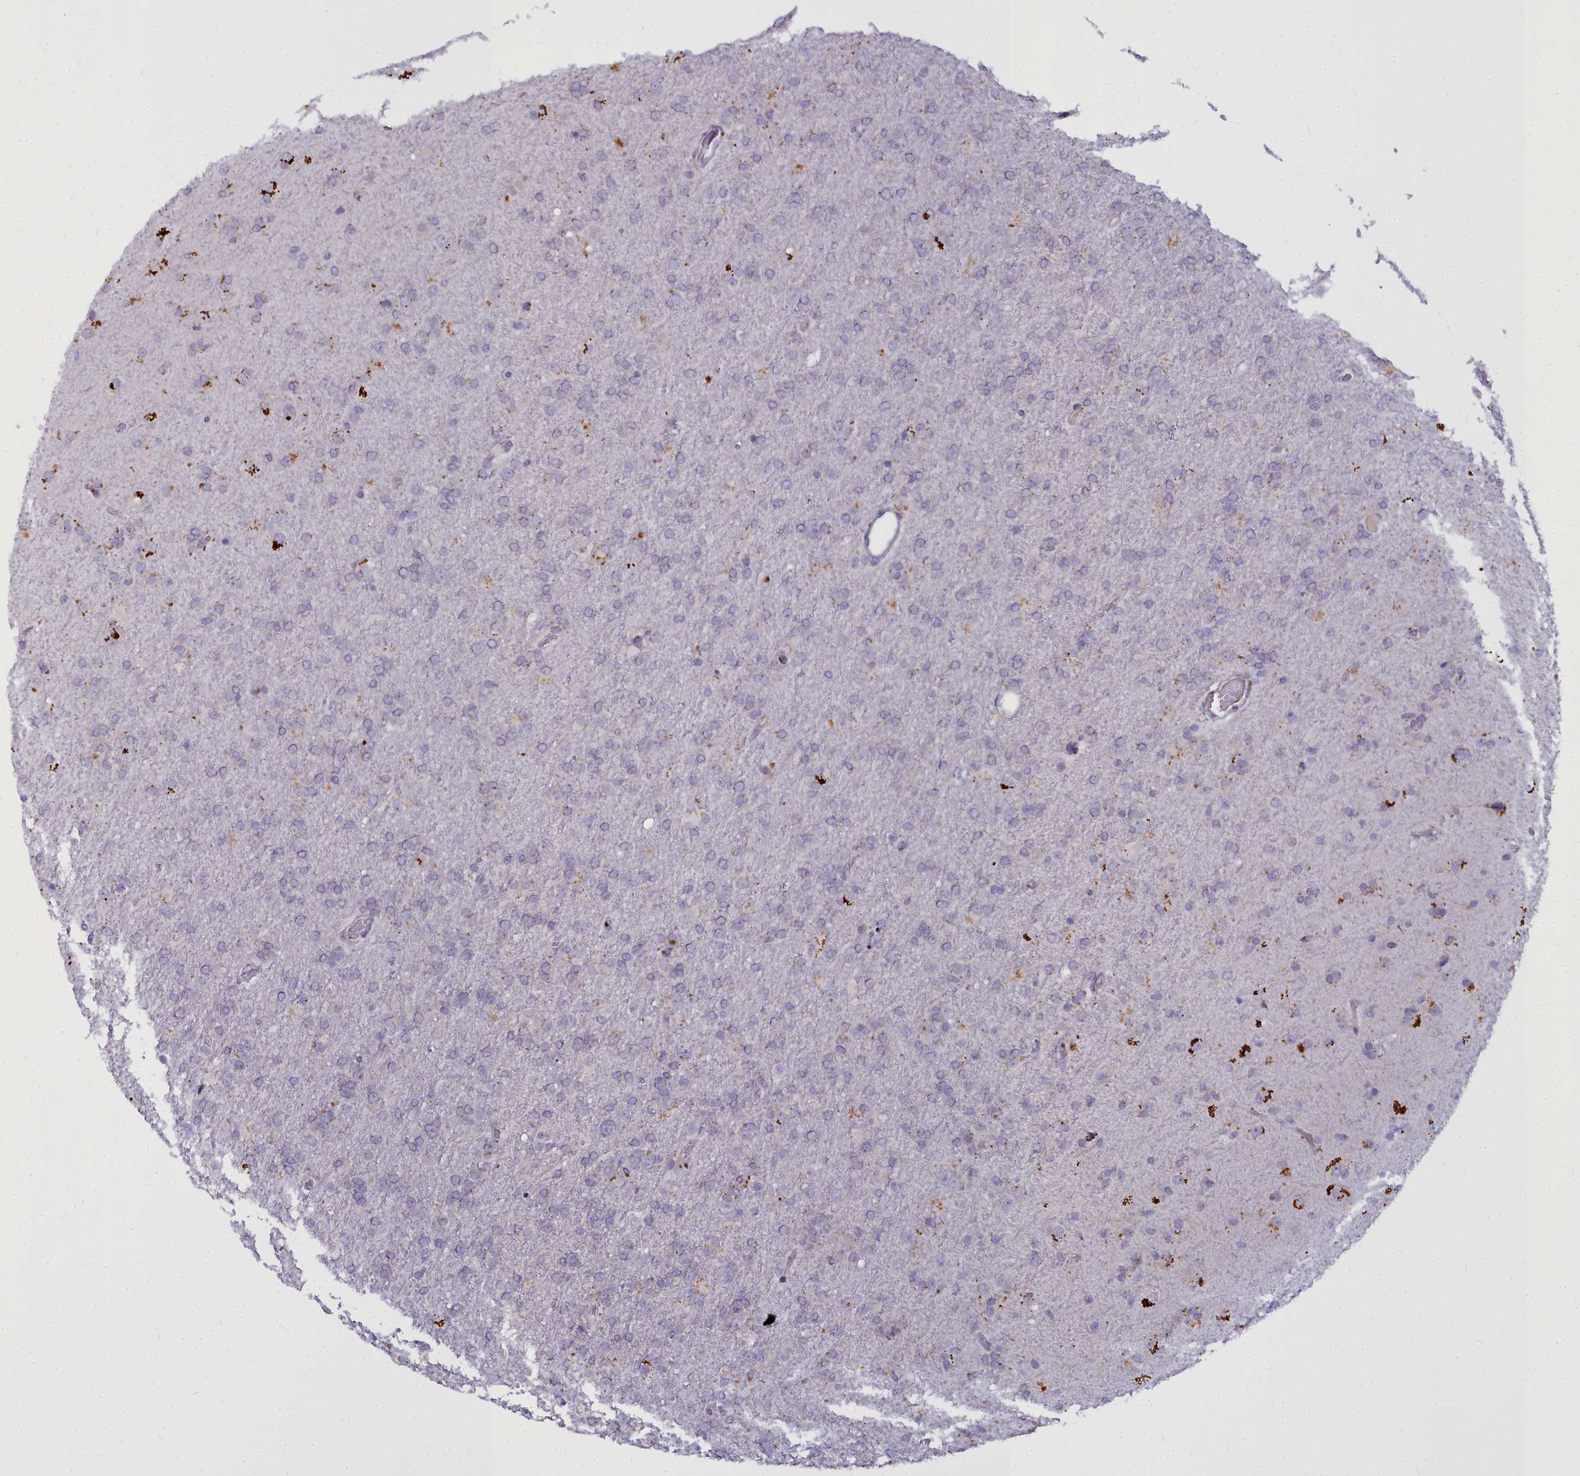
{"staining": {"intensity": "strong", "quantity": "<25%", "location": "cytoplasmic/membranous"}, "tissue": "glioma", "cell_type": "Tumor cells", "image_type": "cancer", "snomed": [{"axis": "morphology", "description": "Glioma, malignant, Low grade"}, {"axis": "topography", "description": "Brain"}], "caption": "Malignant low-grade glioma was stained to show a protein in brown. There is medium levels of strong cytoplasmic/membranous positivity in approximately <25% of tumor cells. The staining was performed using DAB, with brown indicating positive protein expression. Nuclei are stained blue with hematoxylin.", "gene": "WDPCP", "patient": {"sex": "male", "age": 65}}